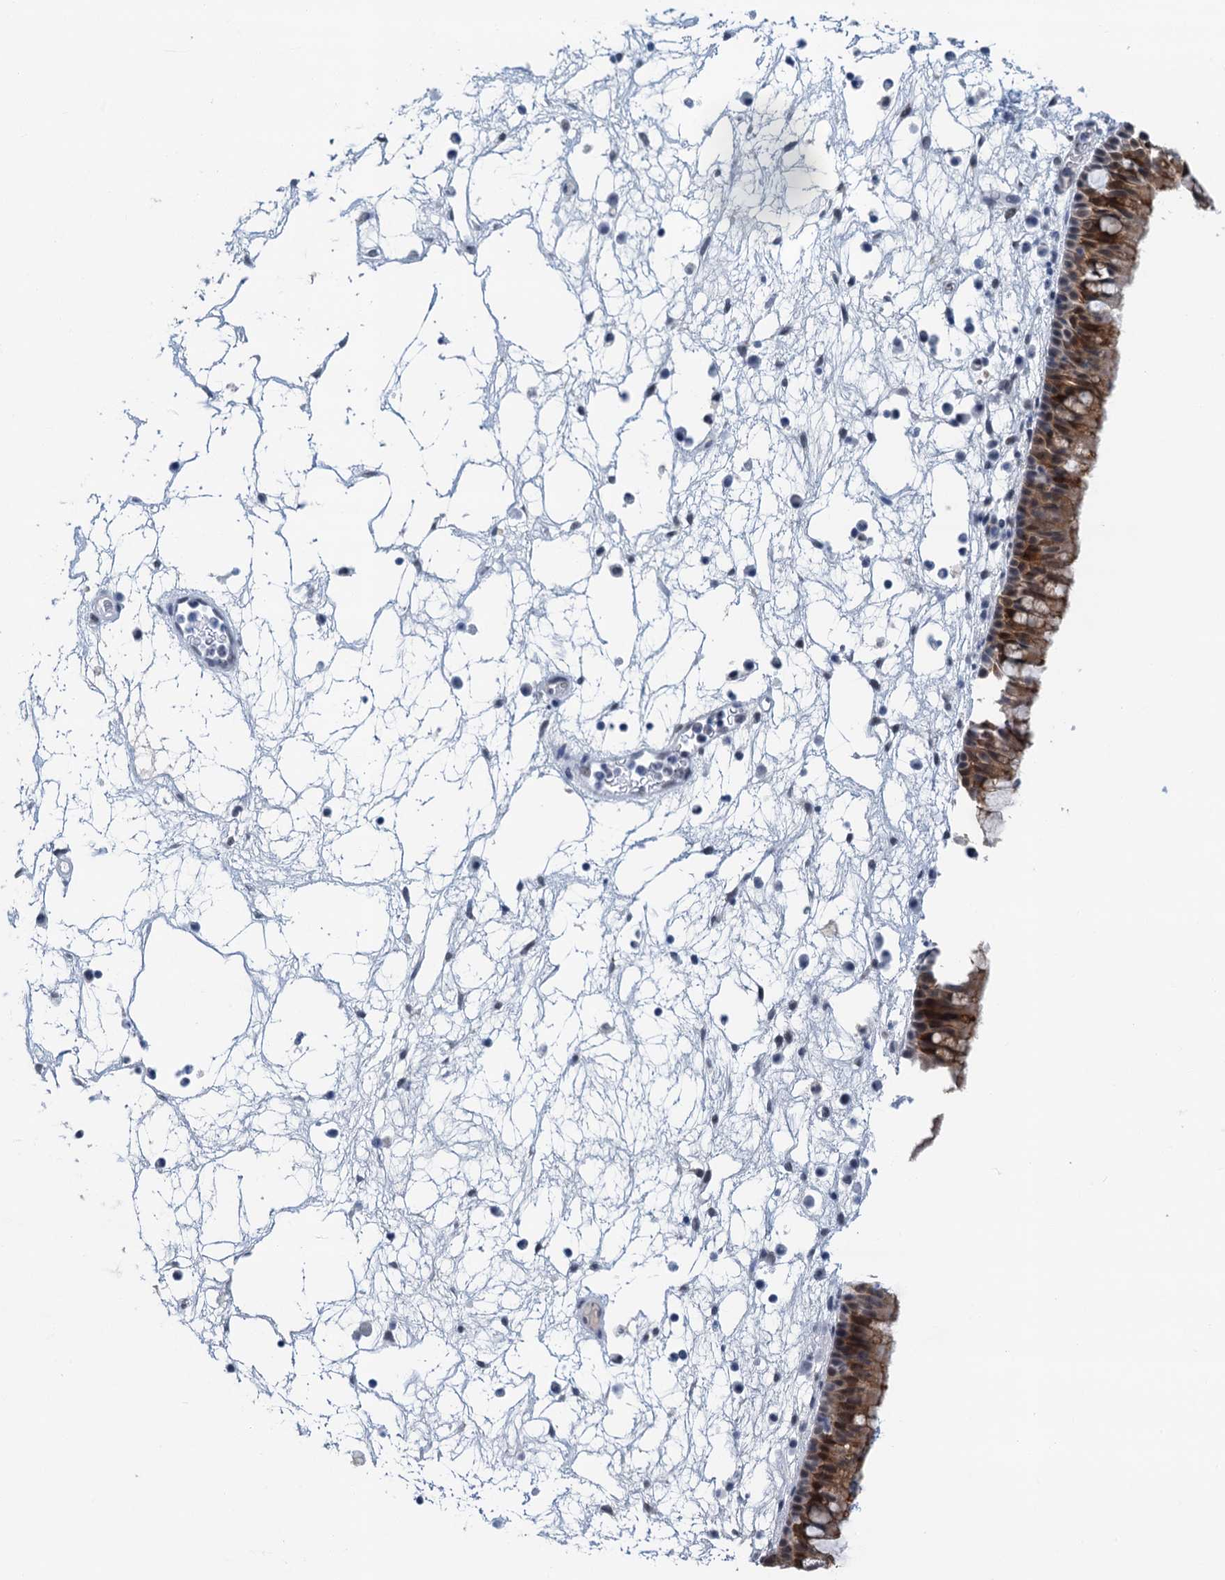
{"staining": {"intensity": "moderate", "quantity": ">75%", "location": "cytoplasmic/membranous"}, "tissue": "nasopharynx", "cell_type": "Respiratory epithelial cells", "image_type": "normal", "snomed": [{"axis": "morphology", "description": "Normal tissue, NOS"}, {"axis": "morphology", "description": "Inflammation, NOS"}, {"axis": "morphology", "description": "Malignant melanoma, Metastatic site"}, {"axis": "topography", "description": "Nasopharynx"}], "caption": "A photomicrograph of nasopharynx stained for a protein displays moderate cytoplasmic/membranous brown staining in respiratory epithelial cells. The protein of interest is stained brown, and the nuclei are stained in blue (DAB (3,3'-diaminobenzidine) IHC with brightfield microscopy, high magnification).", "gene": "EPS8L1", "patient": {"sex": "male", "age": 70}}